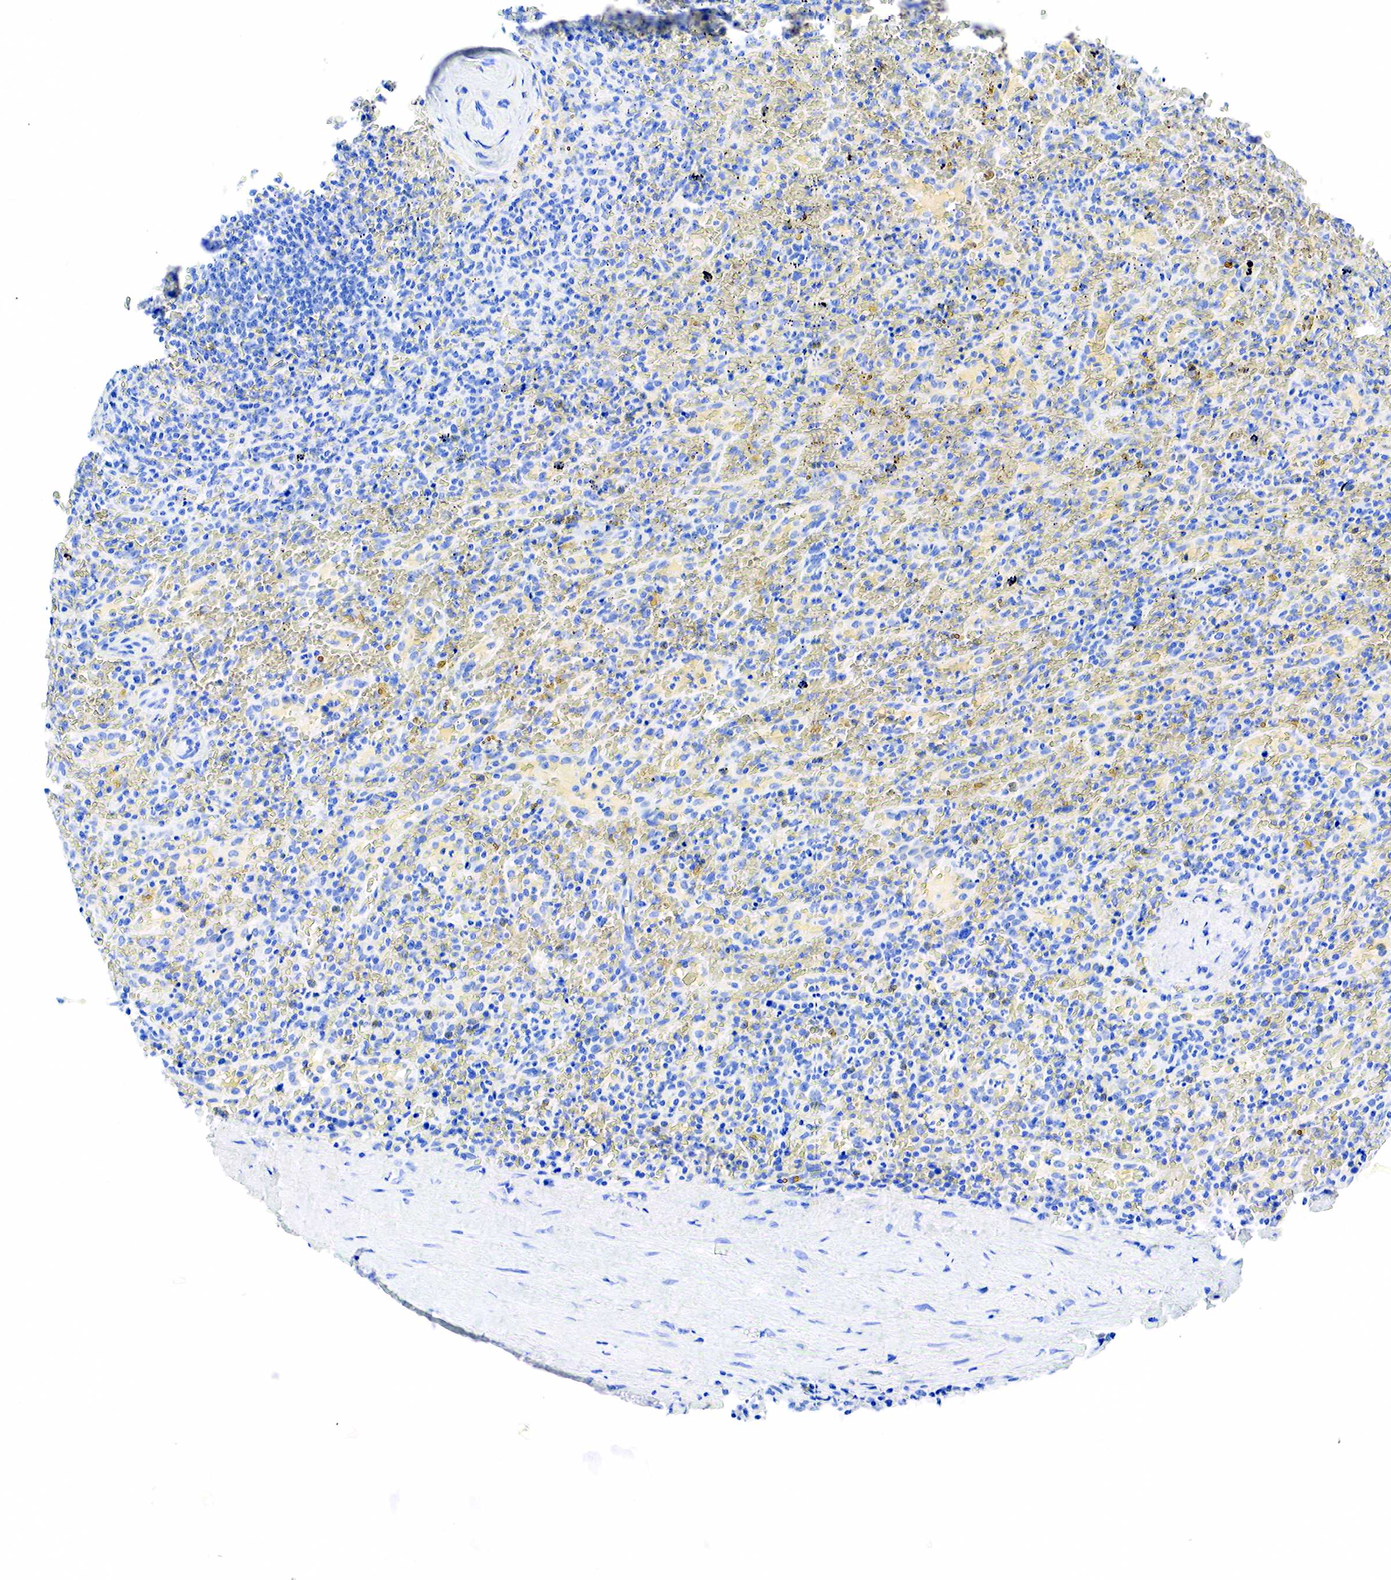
{"staining": {"intensity": "negative", "quantity": "none", "location": "none"}, "tissue": "lymphoma", "cell_type": "Tumor cells", "image_type": "cancer", "snomed": [{"axis": "morphology", "description": "Malignant lymphoma, non-Hodgkin's type, High grade"}, {"axis": "topography", "description": "Spleen"}, {"axis": "topography", "description": "Lymph node"}], "caption": "A high-resolution photomicrograph shows immunohistochemistry staining of lymphoma, which exhibits no significant expression in tumor cells. (Immunohistochemistry (ihc), brightfield microscopy, high magnification).", "gene": "KRT7", "patient": {"sex": "female", "age": 70}}